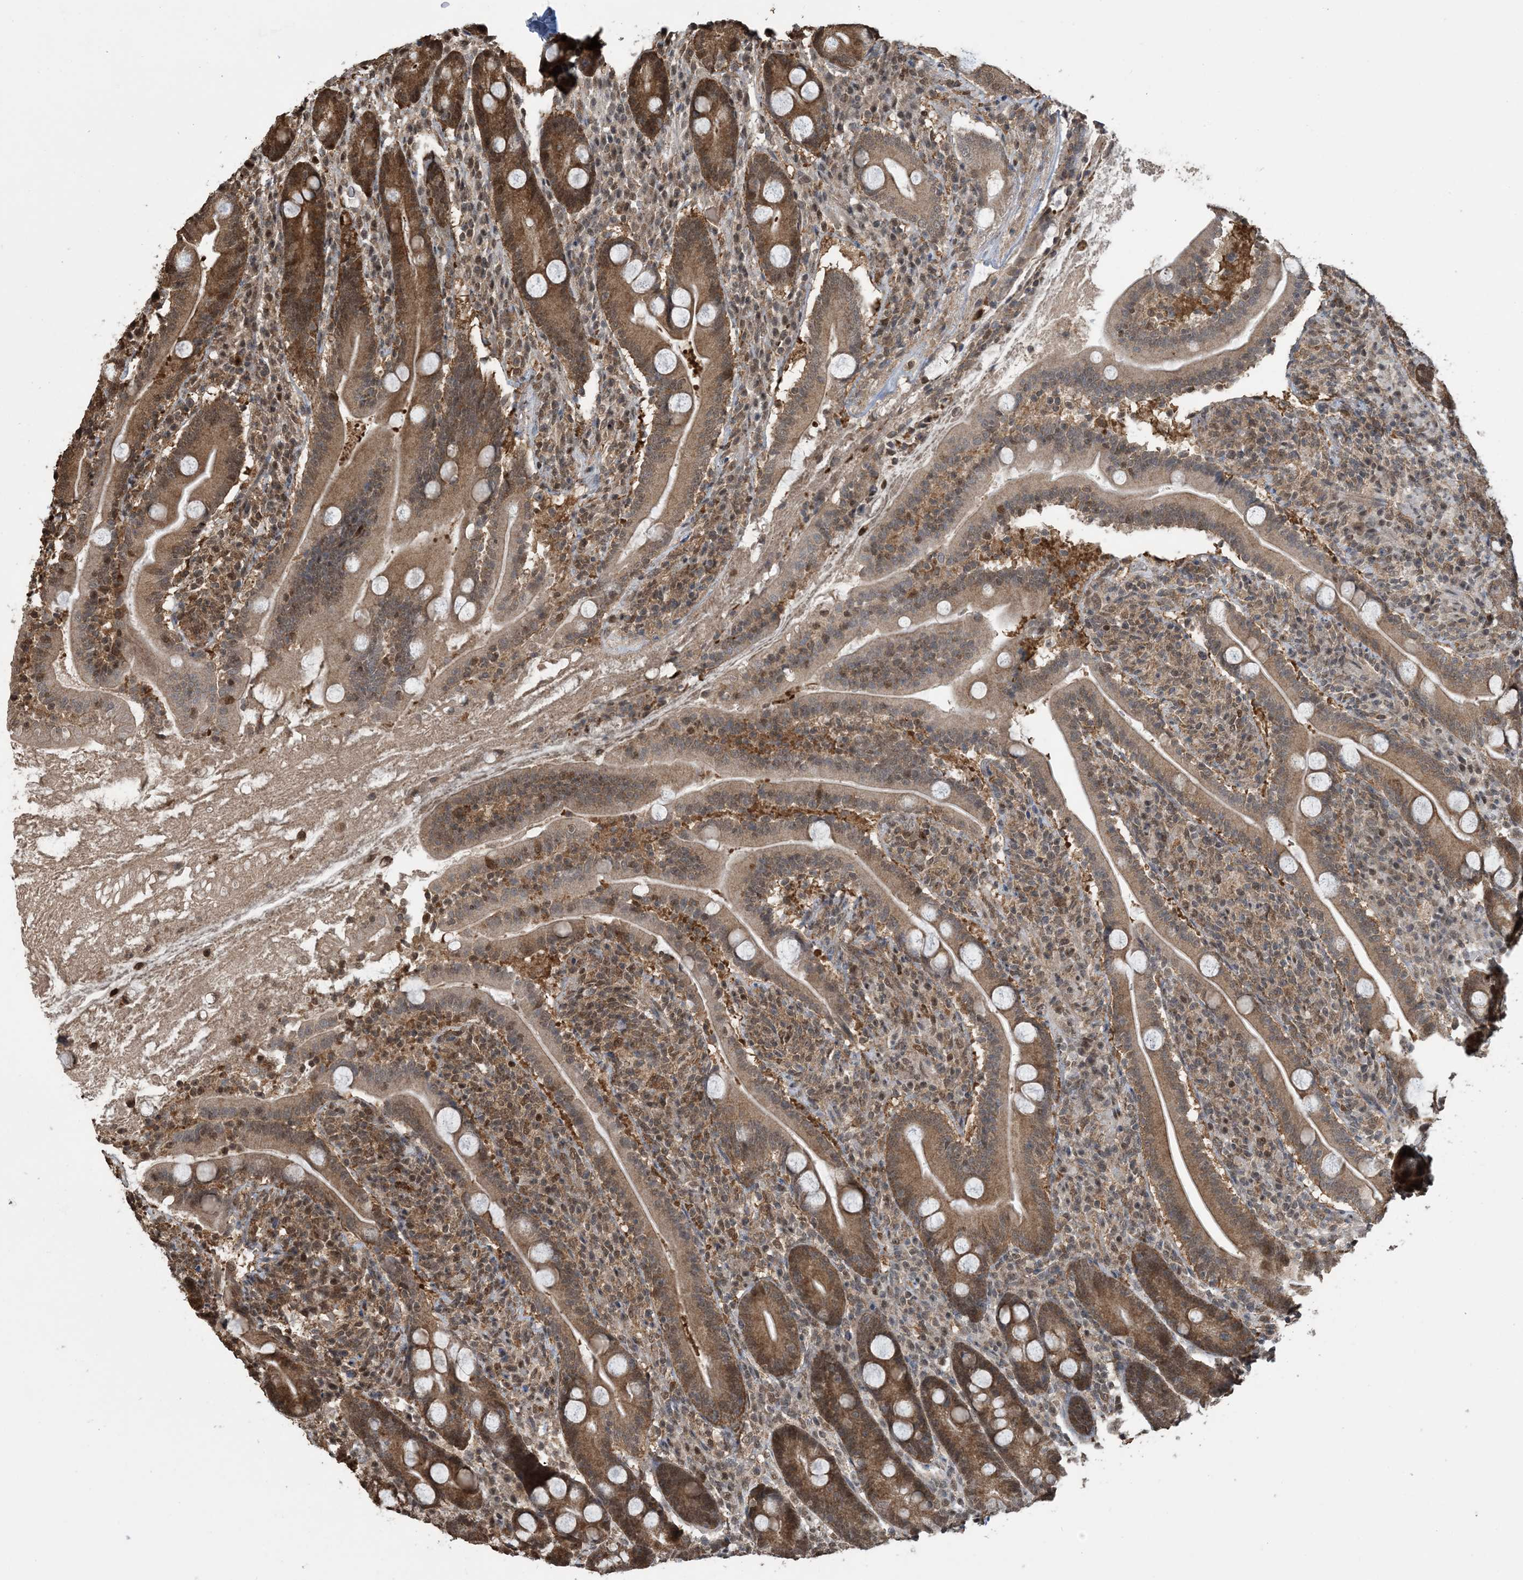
{"staining": {"intensity": "strong", "quantity": ">75%", "location": "cytoplasmic/membranous"}, "tissue": "duodenum", "cell_type": "Glandular cells", "image_type": "normal", "snomed": [{"axis": "morphology", "description": "Normal tissue, NOS"}, {"axis": "topography", "description": "Duodenum"}], "caption": "Human duodenum stained for a protein (brown) shows strong cytoplasmic/membranous positive staining in approximately >75% of glandular cells.", "gene": "HSPA1A", "patient": {"sex": "male", "age": 35}}